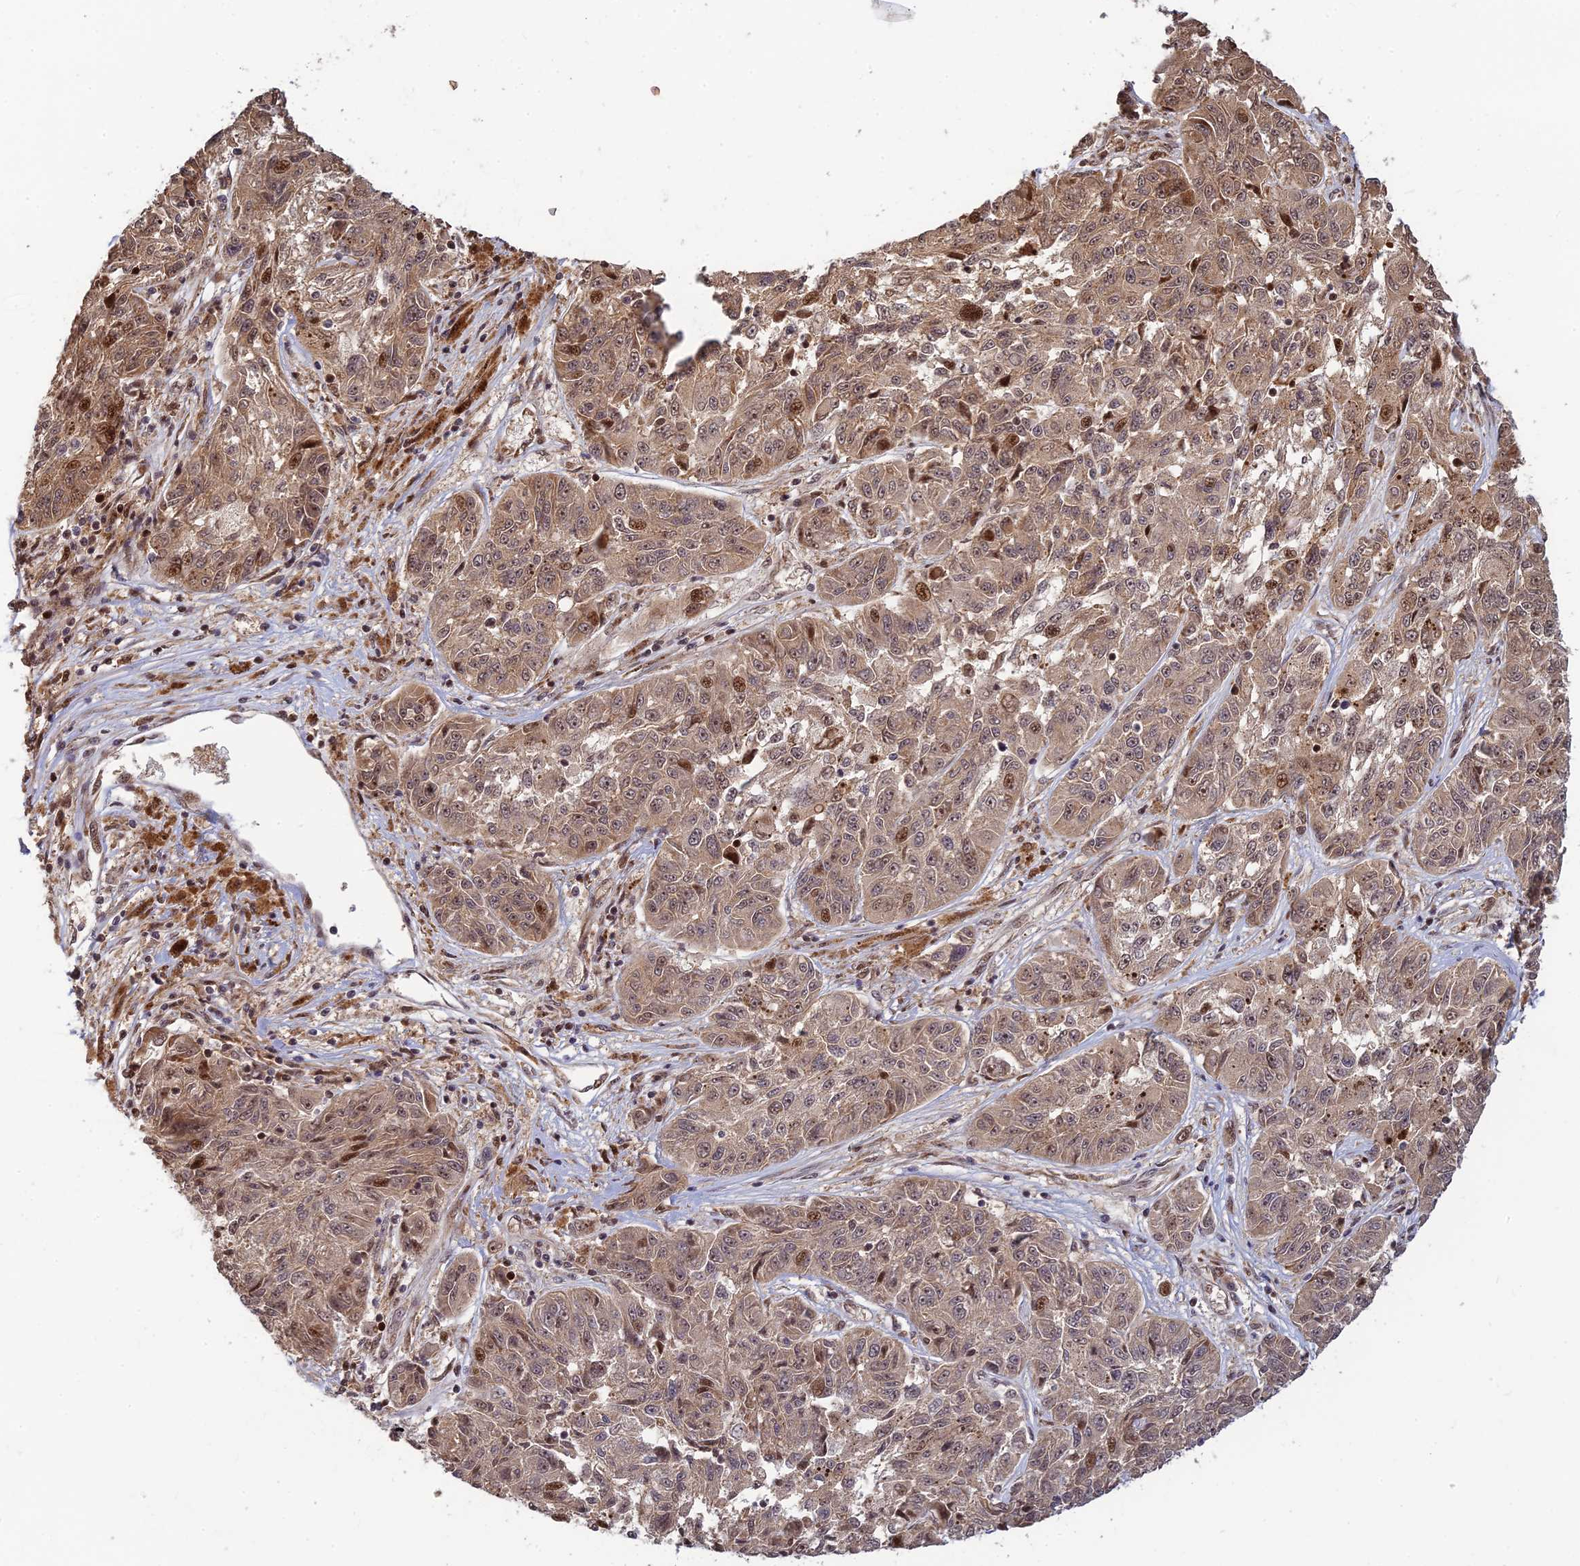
{"staining": {"intensity": "moderate", "quantity": "<25%", "location": "cytoplasmic/membranous,nuclear"}, "tissue": "melanoma", "cell_type": "Tumor cells", "image_type": "cancer", "snomed": [{"axis": "morphology", "description": "Malignant melanoma, NOS"}, {"axis": "topography", "description": "Skin"}], "caption": "Human malignant melanoma stained for a protein (brown) reveals moderate cytoplasmic/membranous and nuclear positive staining in approximately <25% of tumor cells.", "gene": "UFSP2", "patient": {"sex": "male", "age": 53}}